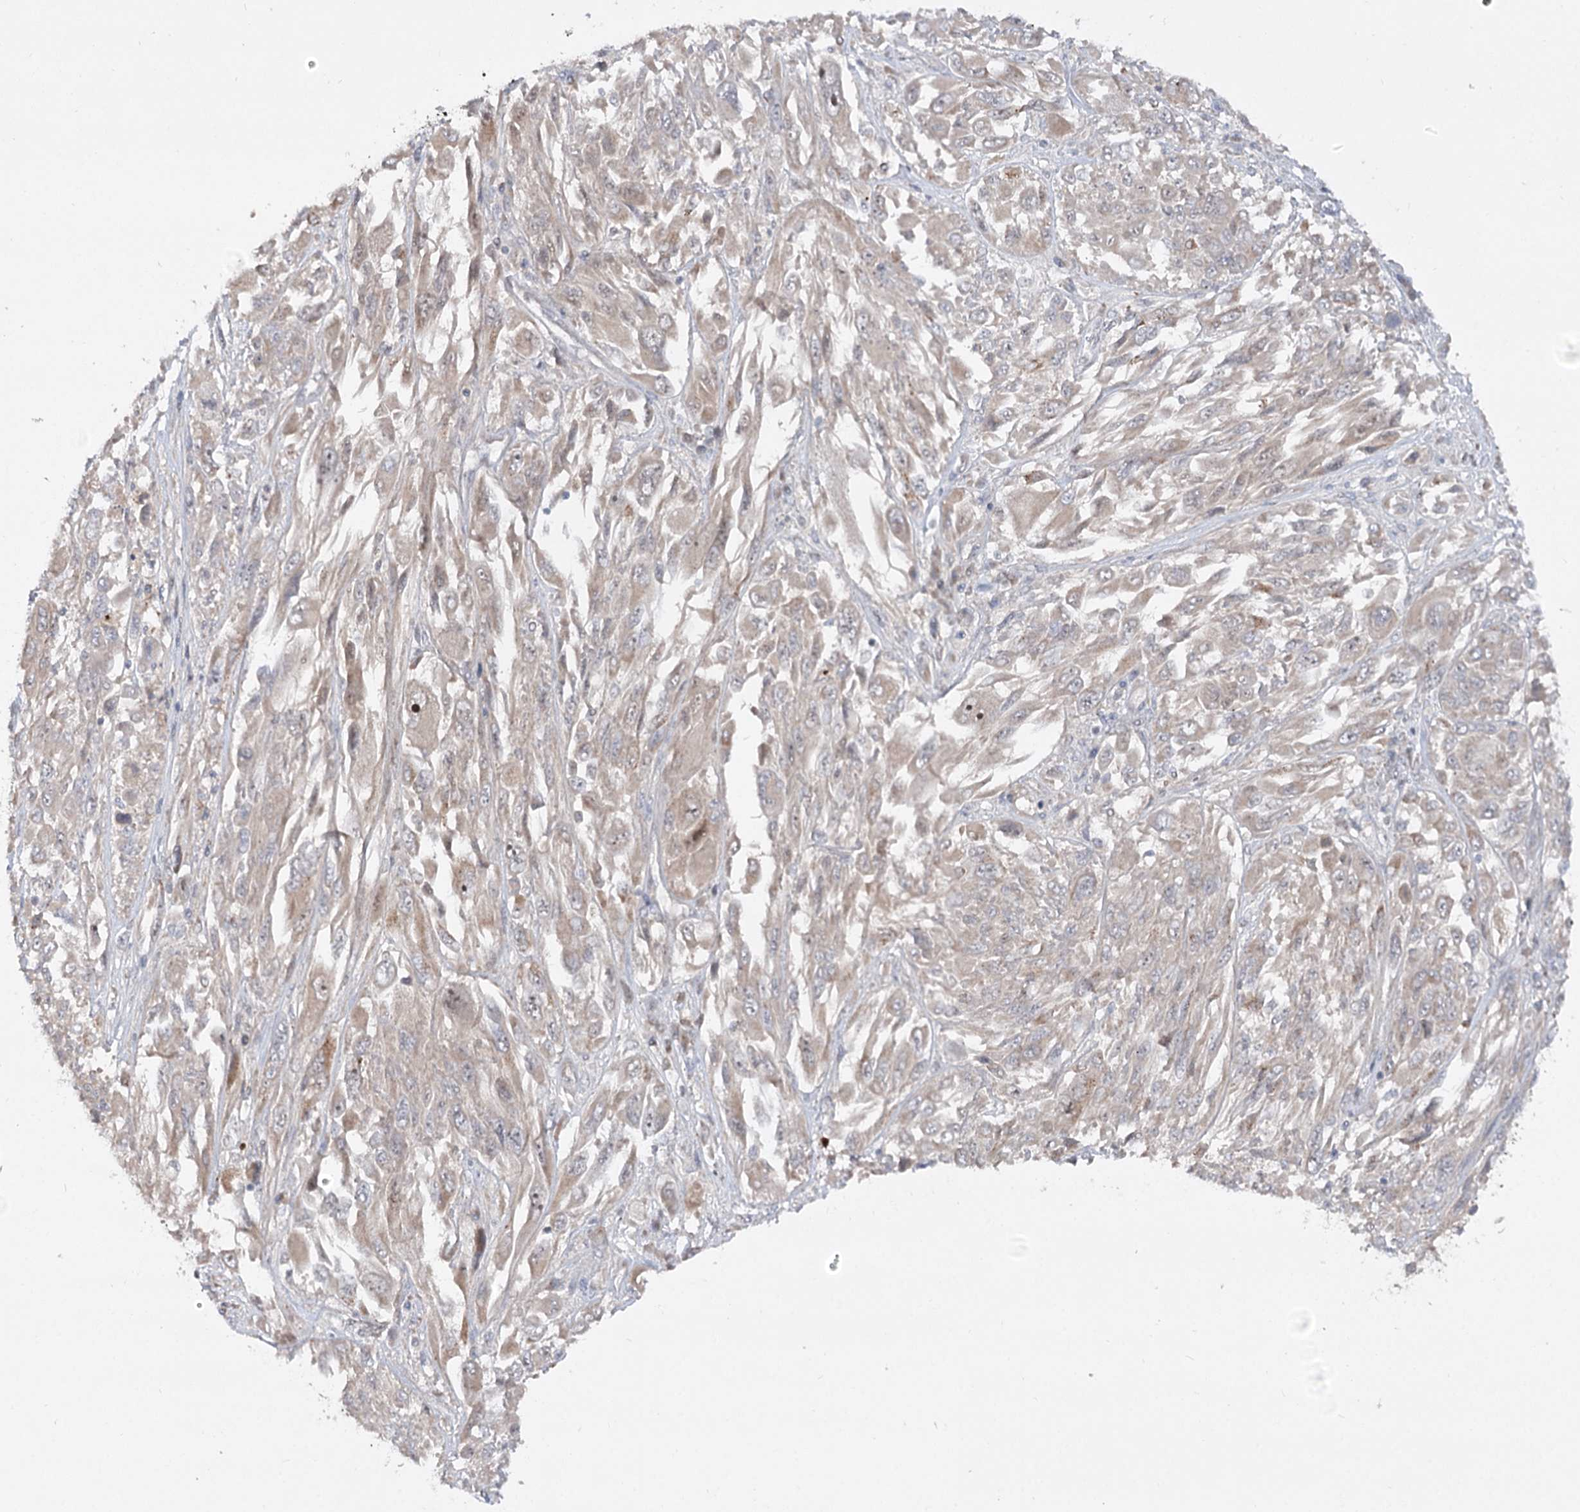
{"staining": {"intensity": "strong", "quantity": "<25%", "location": "nuclear"}, "tissue": "melanoma", "cell_type": "Tumor cells", "image_type": "cancer", "snomed": [{"axis": "morphology", "description": "Malignant melanoma, NOS"}, {"axis": "topography", "description": "Skin"}], "caption": "Human melanoma stained with a brown dye shows strong nuclear positive positivity in about <25% of tumor cells.", "gene": "FGF19", "patient": {"sex": "female", "age": 91}}